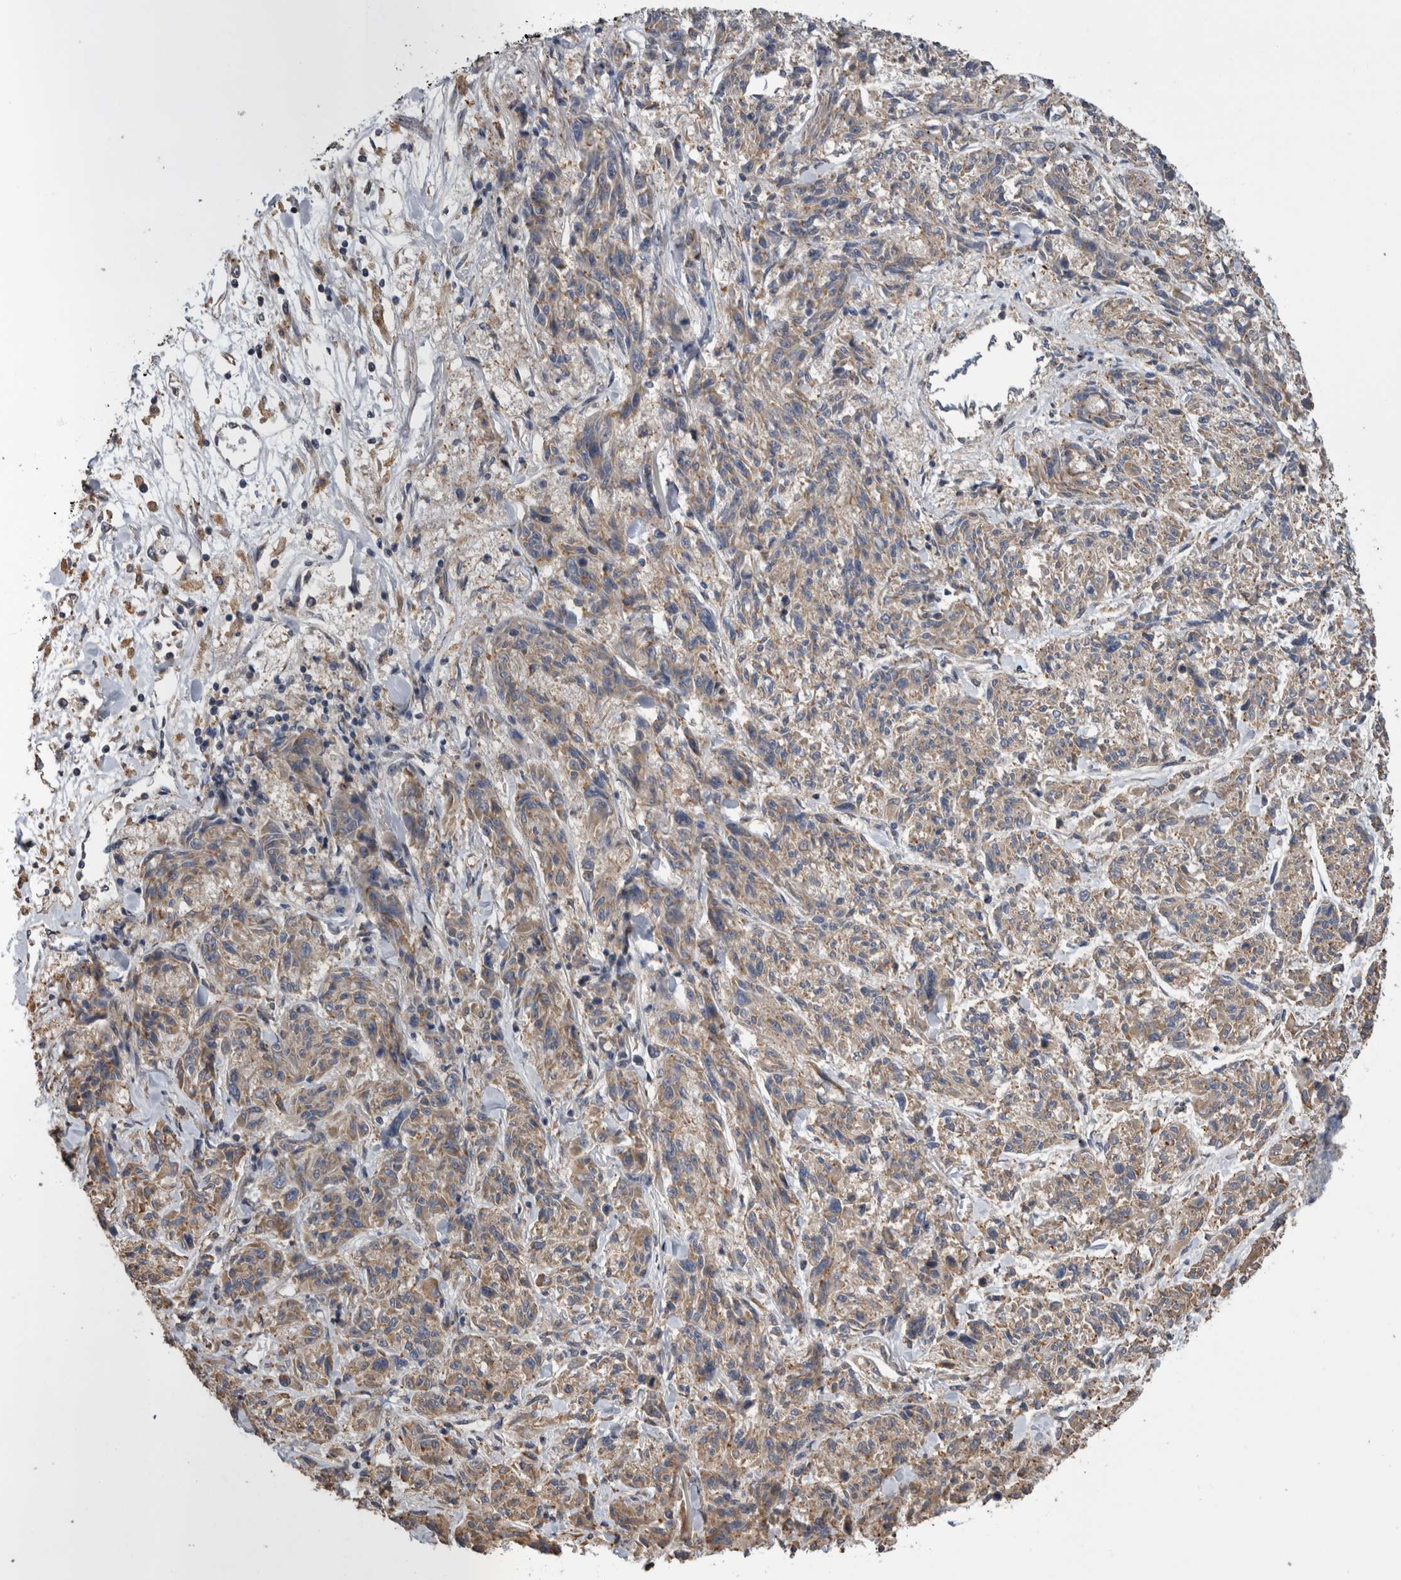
{"staining": {"intensity": "weak", "quantity": "25%-75%", "location": "cytoplasmic/membranous"}, "tissue": "melanoma", "cell_type": "Tumor cells", "image_type": "cancer", "snomed": [{"axis": "morphology", "description": "Malignant melanoma, NOS"}, {"axis": "topography", "description": "Skin"}], "caption": "Immunohistochemistry (IHC) micrograph of neoplastic tissue: human melanoma stained using immunohistochemistry demonstrates low levels of weak protein expression localized specifically in the cytoplasmic/membranous of tumor cells, appearing as a cytoplasmic/membranous brown color.", "gene": "ANXA13", "patient": {"sex": "male", "age": 53}}